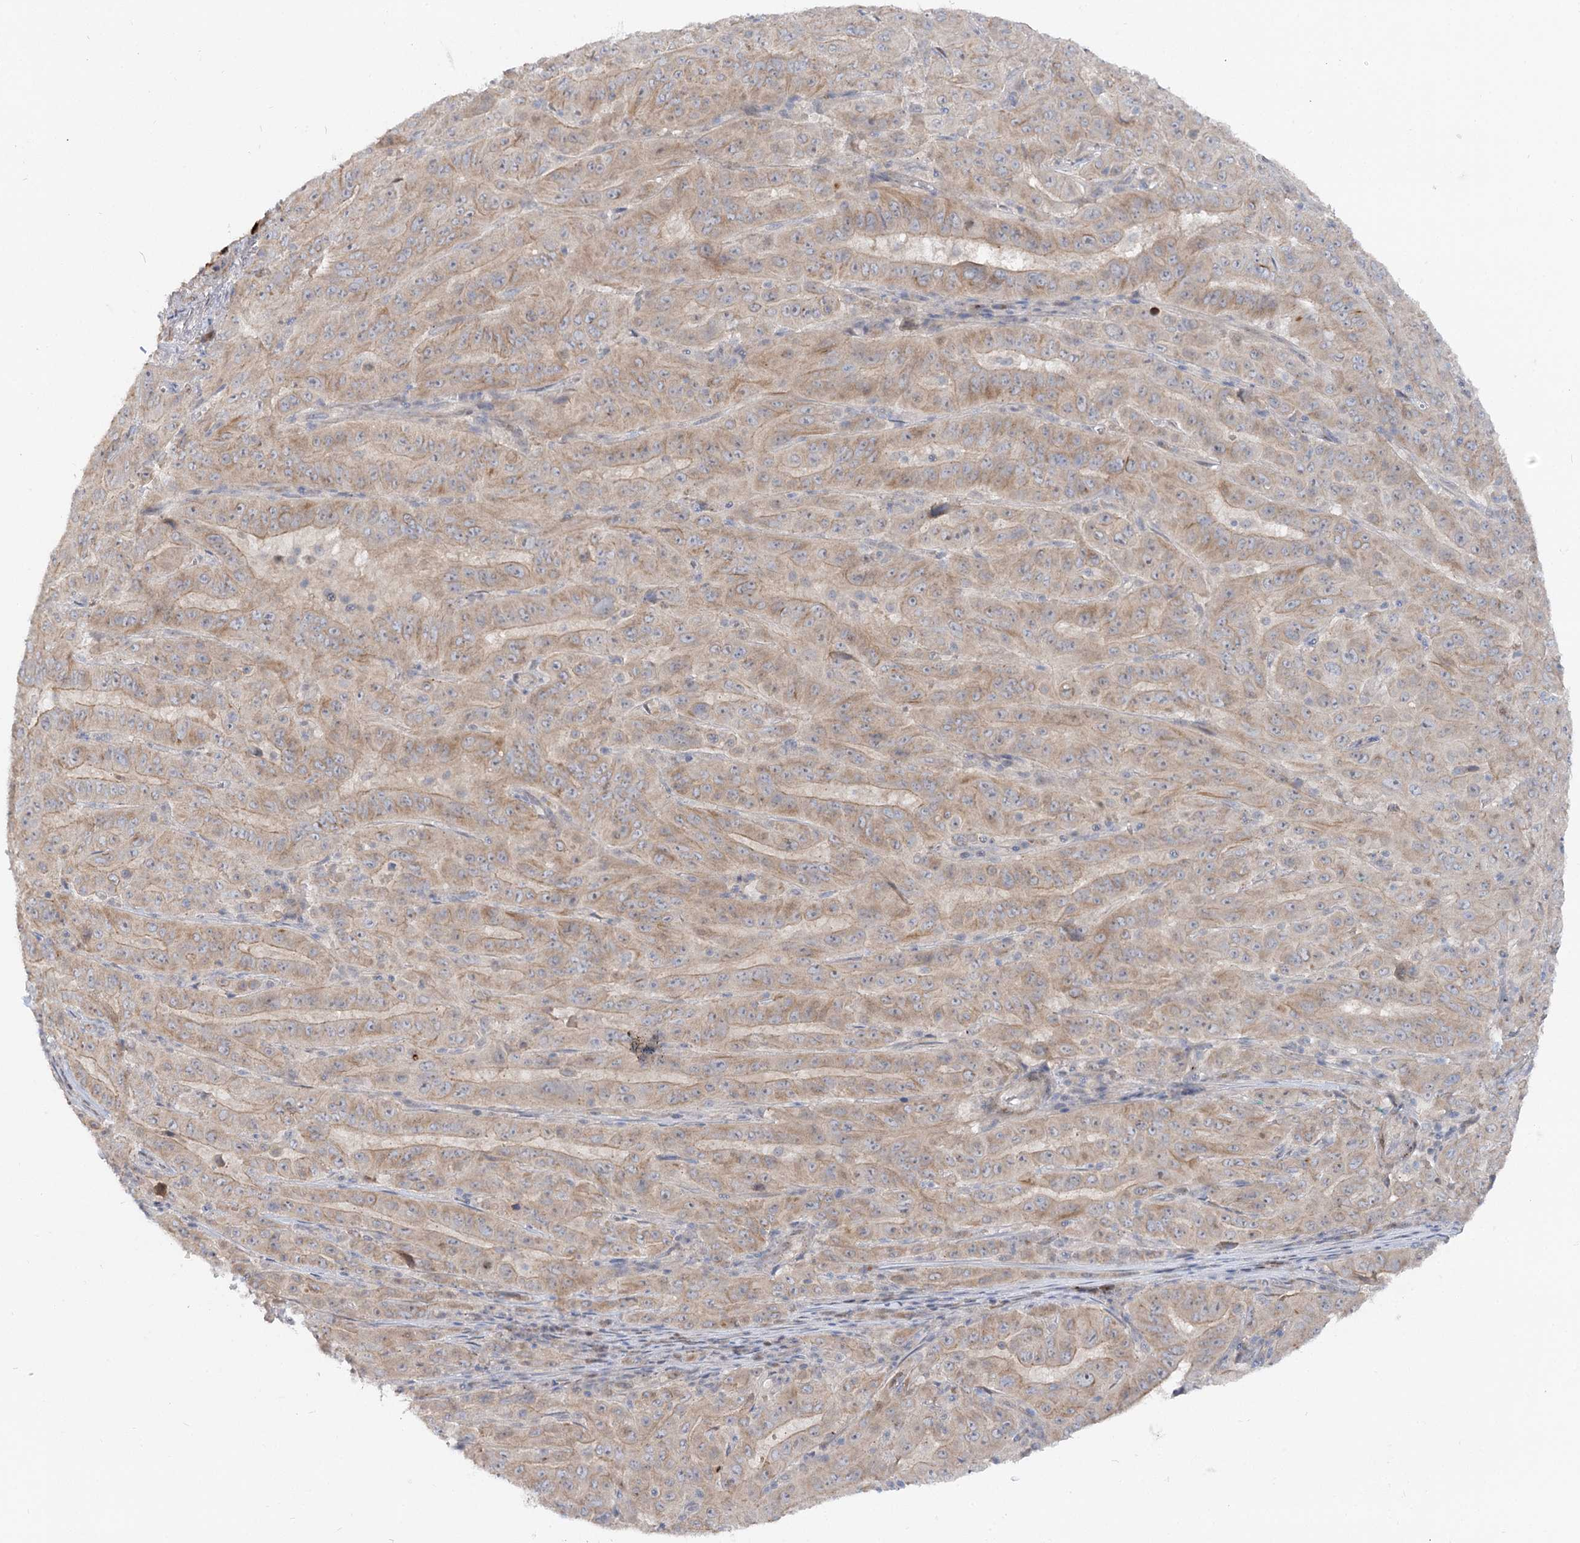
{"staining": {"intensity": "weak", "quantity": ">75%", "location": "cytoplasmic/membranous"}, "tissue": "pancreatic cancer", "cell_type": "Tumor cells", "image_type": "cancer", "snomed": [{"axis": "morphology", "description": "Adenocarcinoma, NOS"}, {"axis": "topography", "description": "Pancreas"}], "caption": "About >75% of tumor cells in human pancreatic cancer reveal weak cytoplasmic/membranous protein staining as visualized by brown immunohistochemical staining.", "gene": "FGF19", "patient": {"sex": "male", "age": 63}}